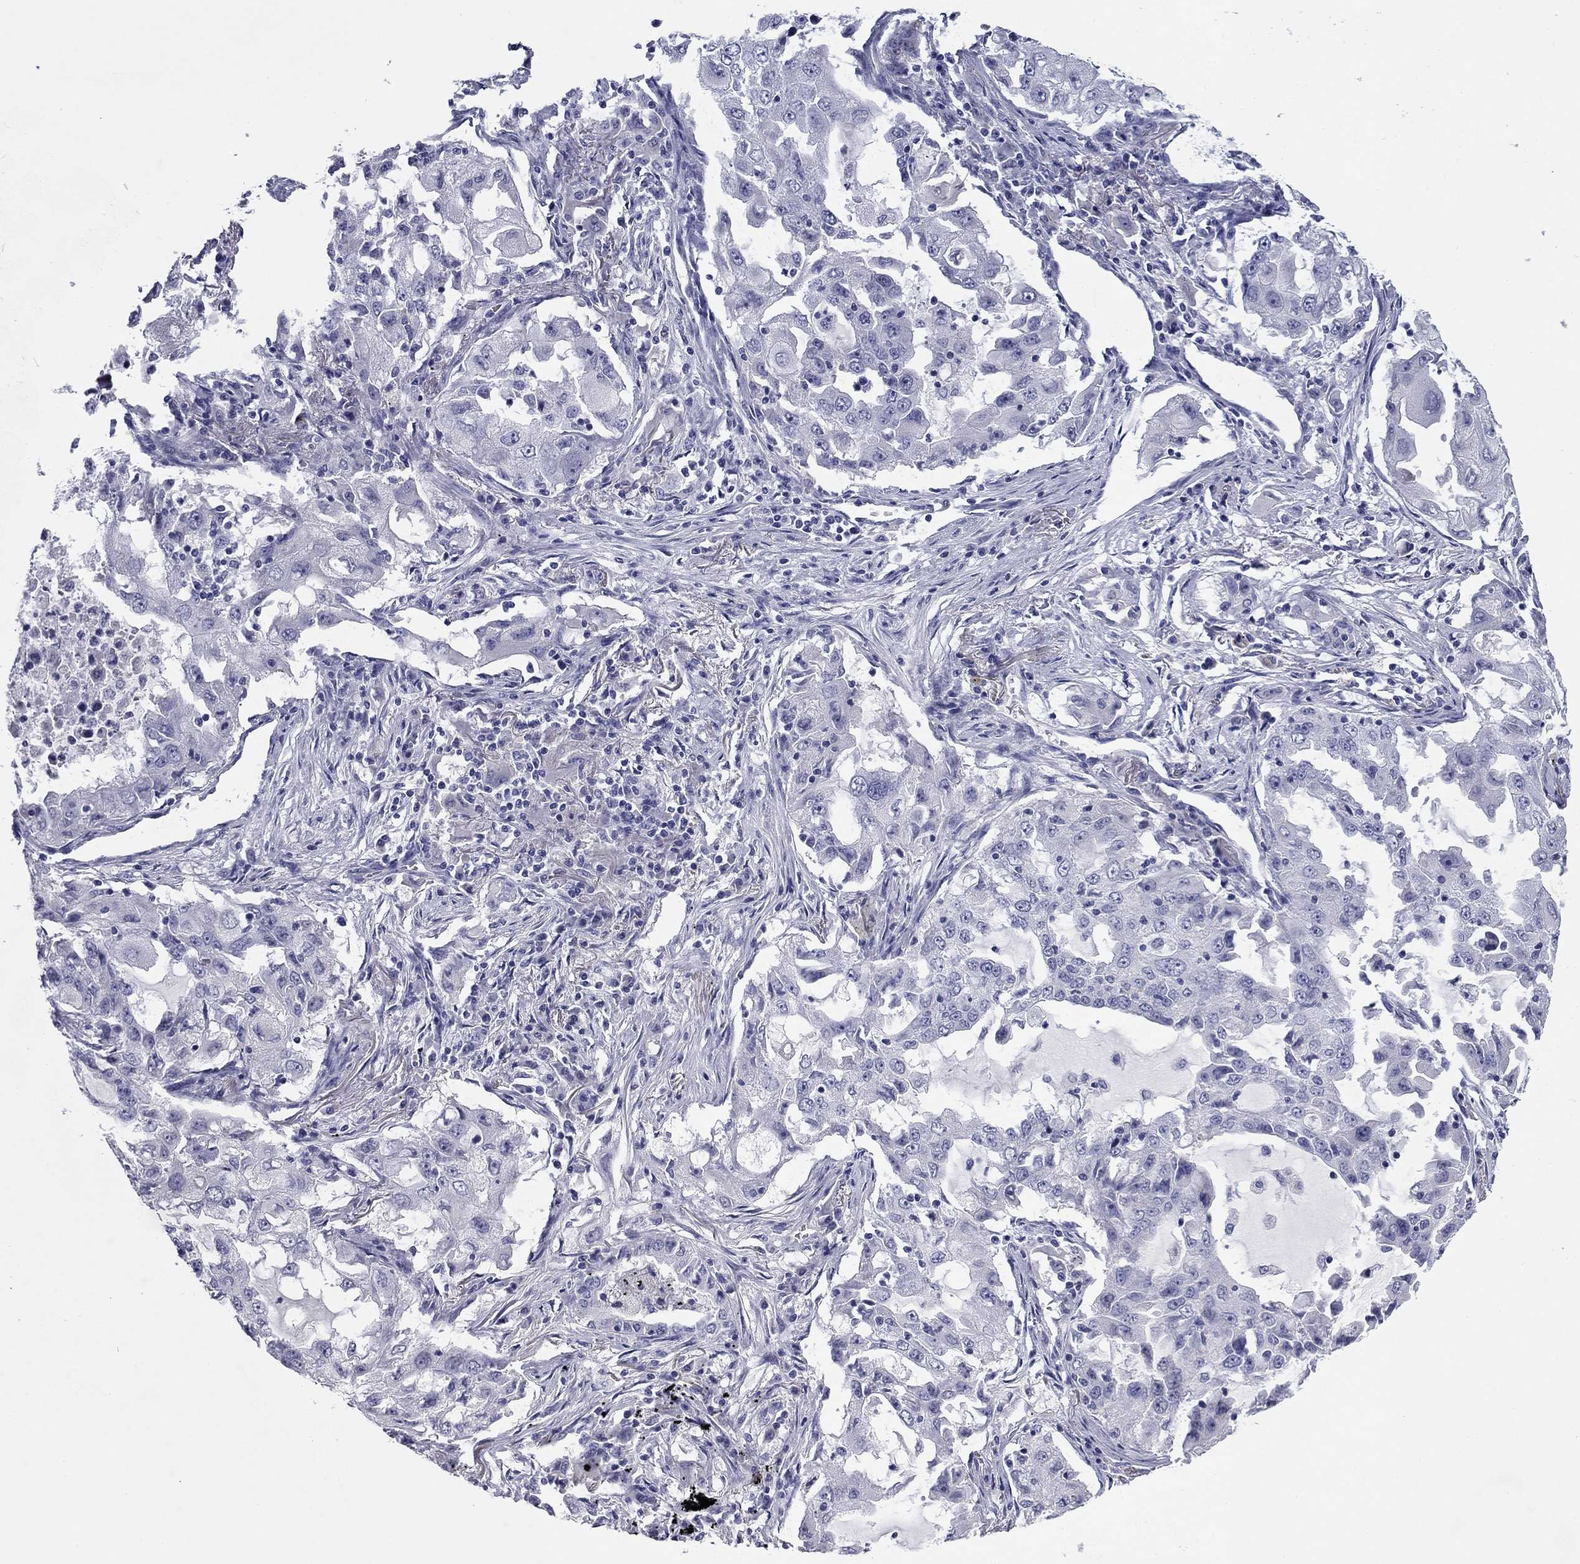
{"staining": {"intensity": "negative", "quantity": "none", "location": "none"}, "tissue": "lung cancer", "cell_type": "Tumor cells", "image_type": "cancer", "snomed": [{"axis": "morphology", "description": "Adenocarcinoma, NOS"}, {"axis": "topography", "description": "Lung"}], "caption": "This micrograph is of adenocarcinoma (lung) stained with IHC to label a protein in brown with the nuclei are counter-stained blue. There is no staining in tumor cells.", "gene": "ABCC2", "patient": {"sex": "female", "age": 61}}